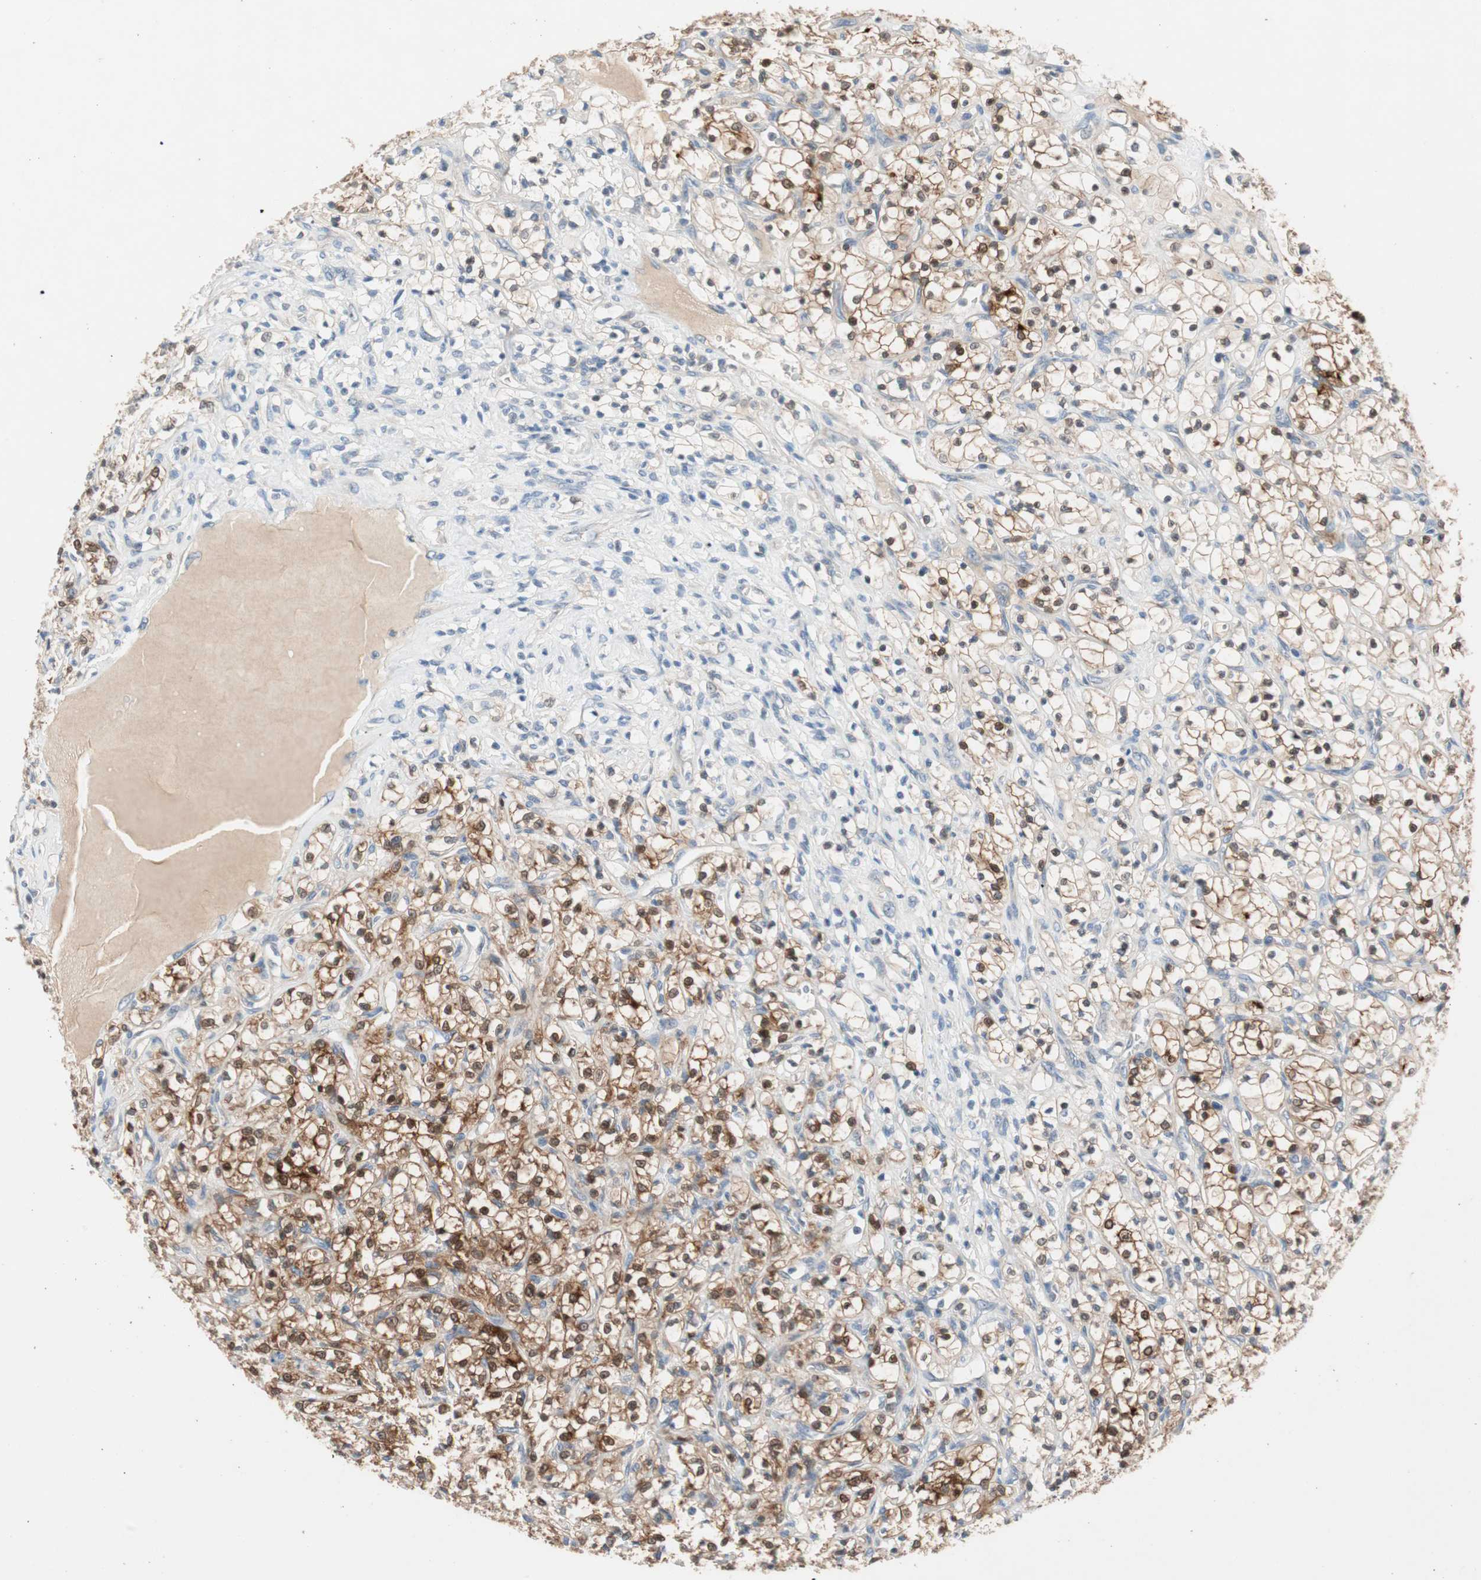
{"staining": {"intensity": "strong", "quantity": ">75%", "location": "cytoplasmic/membranous,nuclear"}, "tissue": "renal cancer", "cell_type": "Tumor cells", "image_type": "cancer", "snomed": [{"axis": "morphology", "description": "Adenocarcinoma, NOS"}, {"axis": "topography", "description": "Kidney"}], "caption": "Renal adenocarcinoma stained with IHC reveals strong cytoplasmic/membranous and nuclear positivity in approximately >75% of tumor cells.", "gene": "PDZK1", "patient": {"sex": "female", "age": 69}}